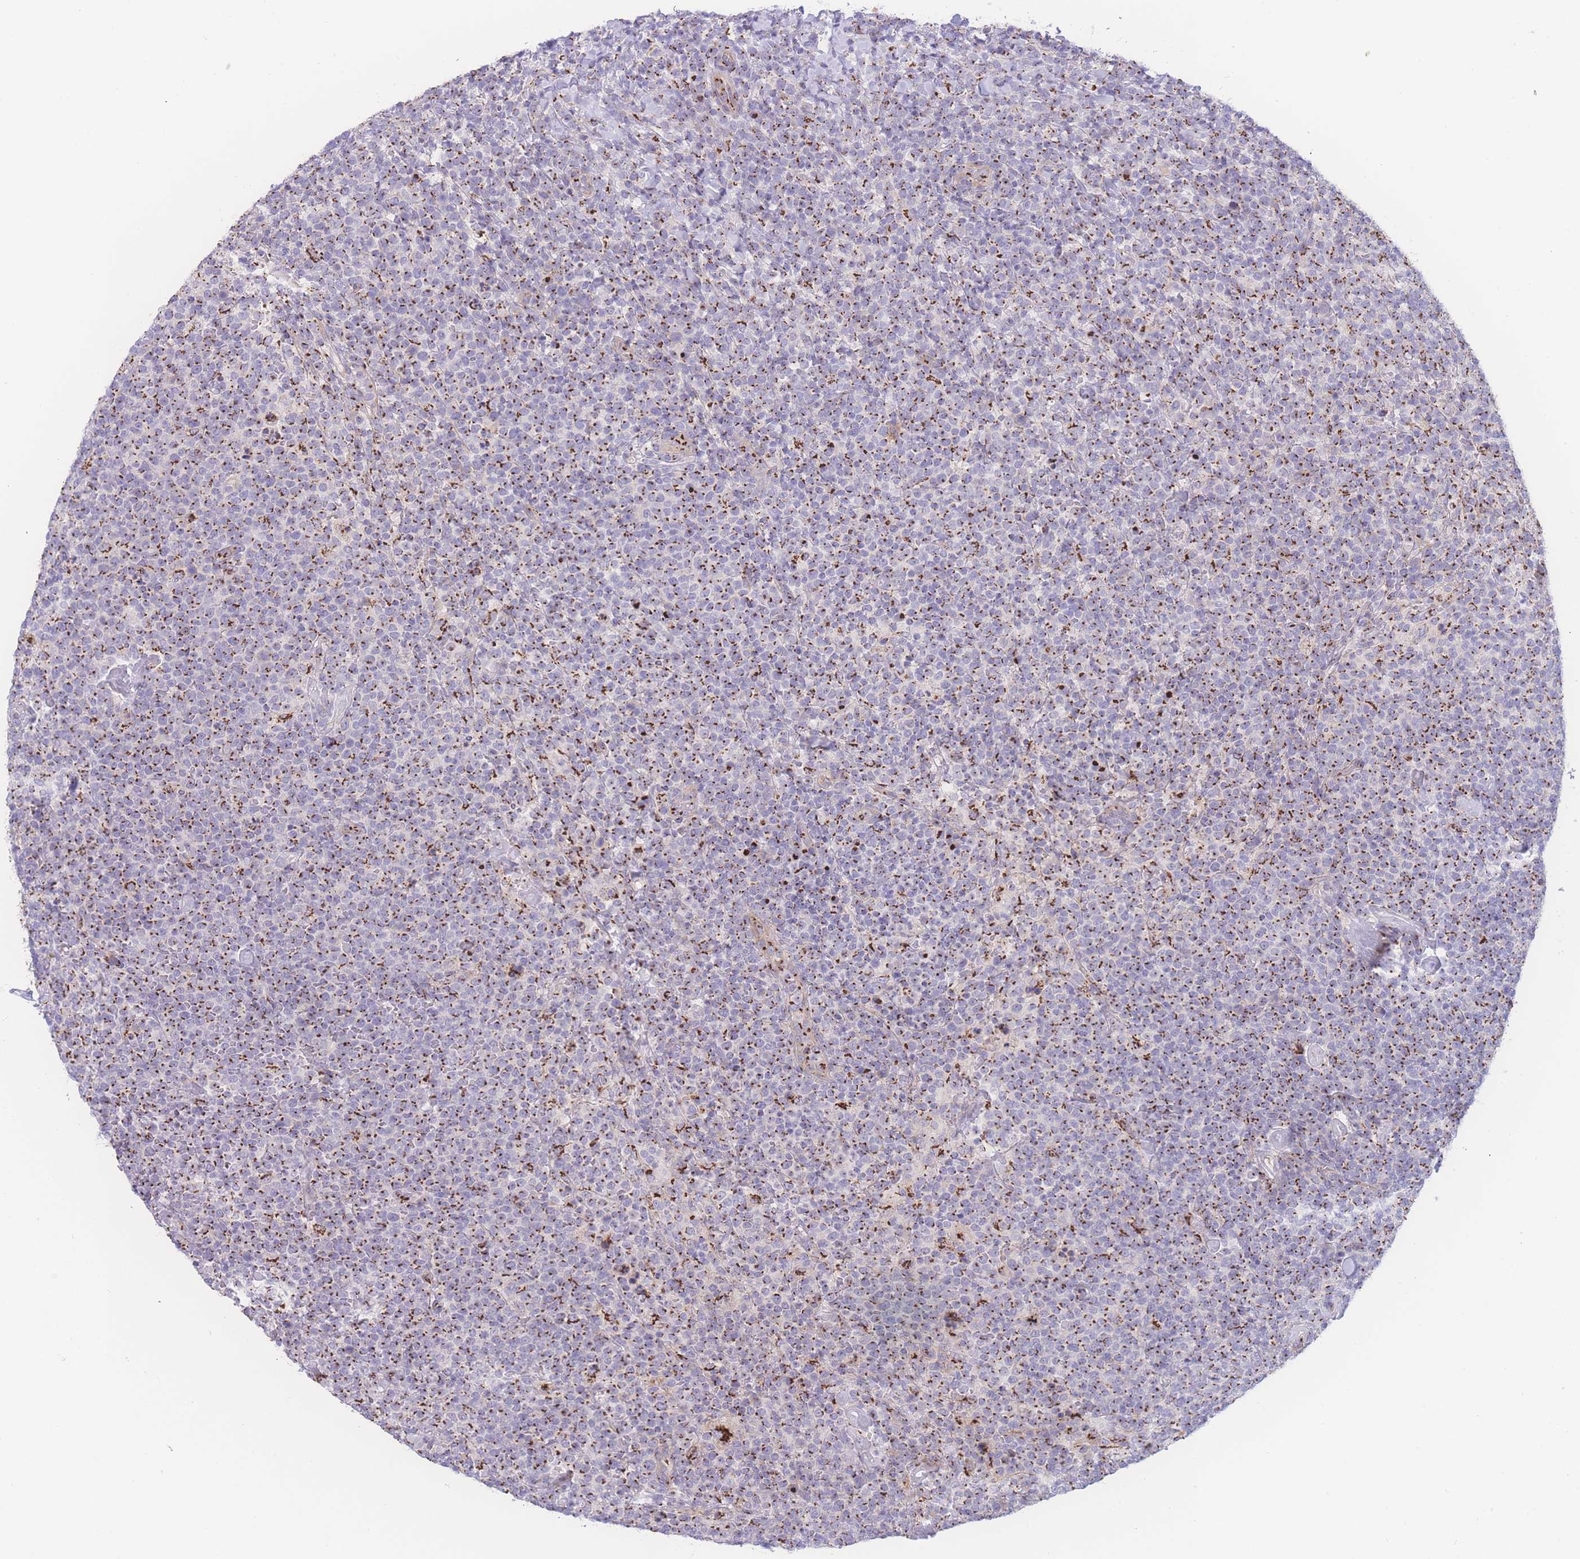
{"staining": {"intensity": "strong", "quantity": ">75%", "location": "cytoplasmic/membranous"}, "tissue": "lymphoma", "cell_type": "Tumor cells", "image_type": "cancer", "snomed": [{"axis": "morphology", "description": "Malignant lymphoma, non-Hodgkin's type, High grade"}, {"axis": "topography", "description": "Lymph node"}], "caption": "Lymphoma stained with a brown dye reveals strong cytoplasmic/membranous positive expression in approximately >75% of tumor cells.", "gene": "GOLM2", "patient": {"sex": "male", "age": 61}}